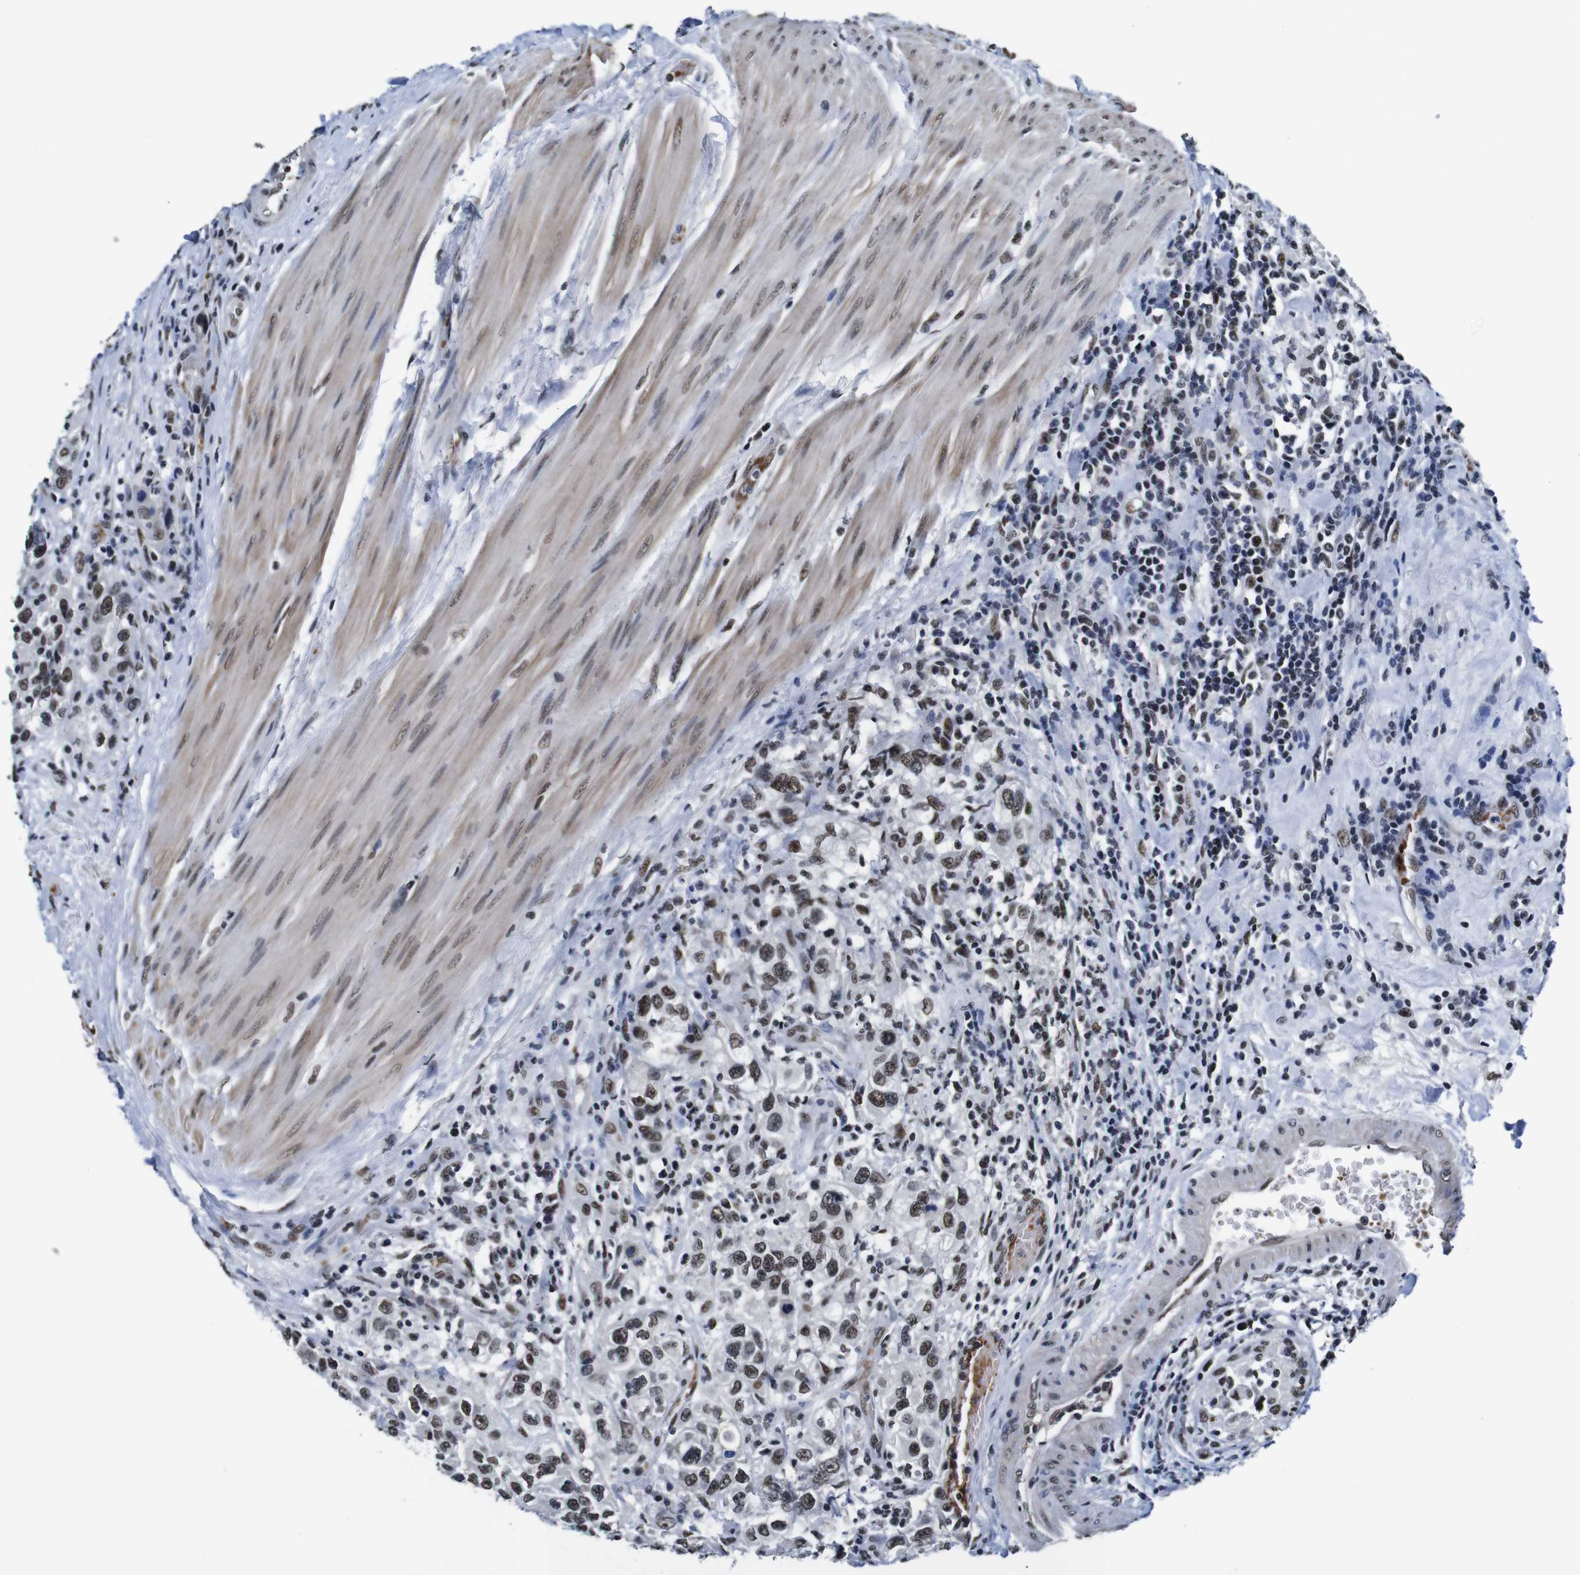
{"staining": {"intensity": "moderate", "quantity": ">75%", "location": "nuclear"}, "tissue": "urothelial cancer", "cell_type": "Tumor cells", "image_type": "cancer", "snomed": [{"axis": "morphology", "description": "Urothelial carcinoma, High grade"}, {"axis": "topography", "description": "Urinary bladder"}], "caption": "A medium amount of moderate nuclear expression is identified in approximately >75% of tumor cells in urothelial cancer tissue. The staining was performed using DAB, with brown indicating positive protein expression. Nuclei are stained blue with hematoxylin.", "gene": "ILDR2", "patient": {"sex": "female", "age": 80}}